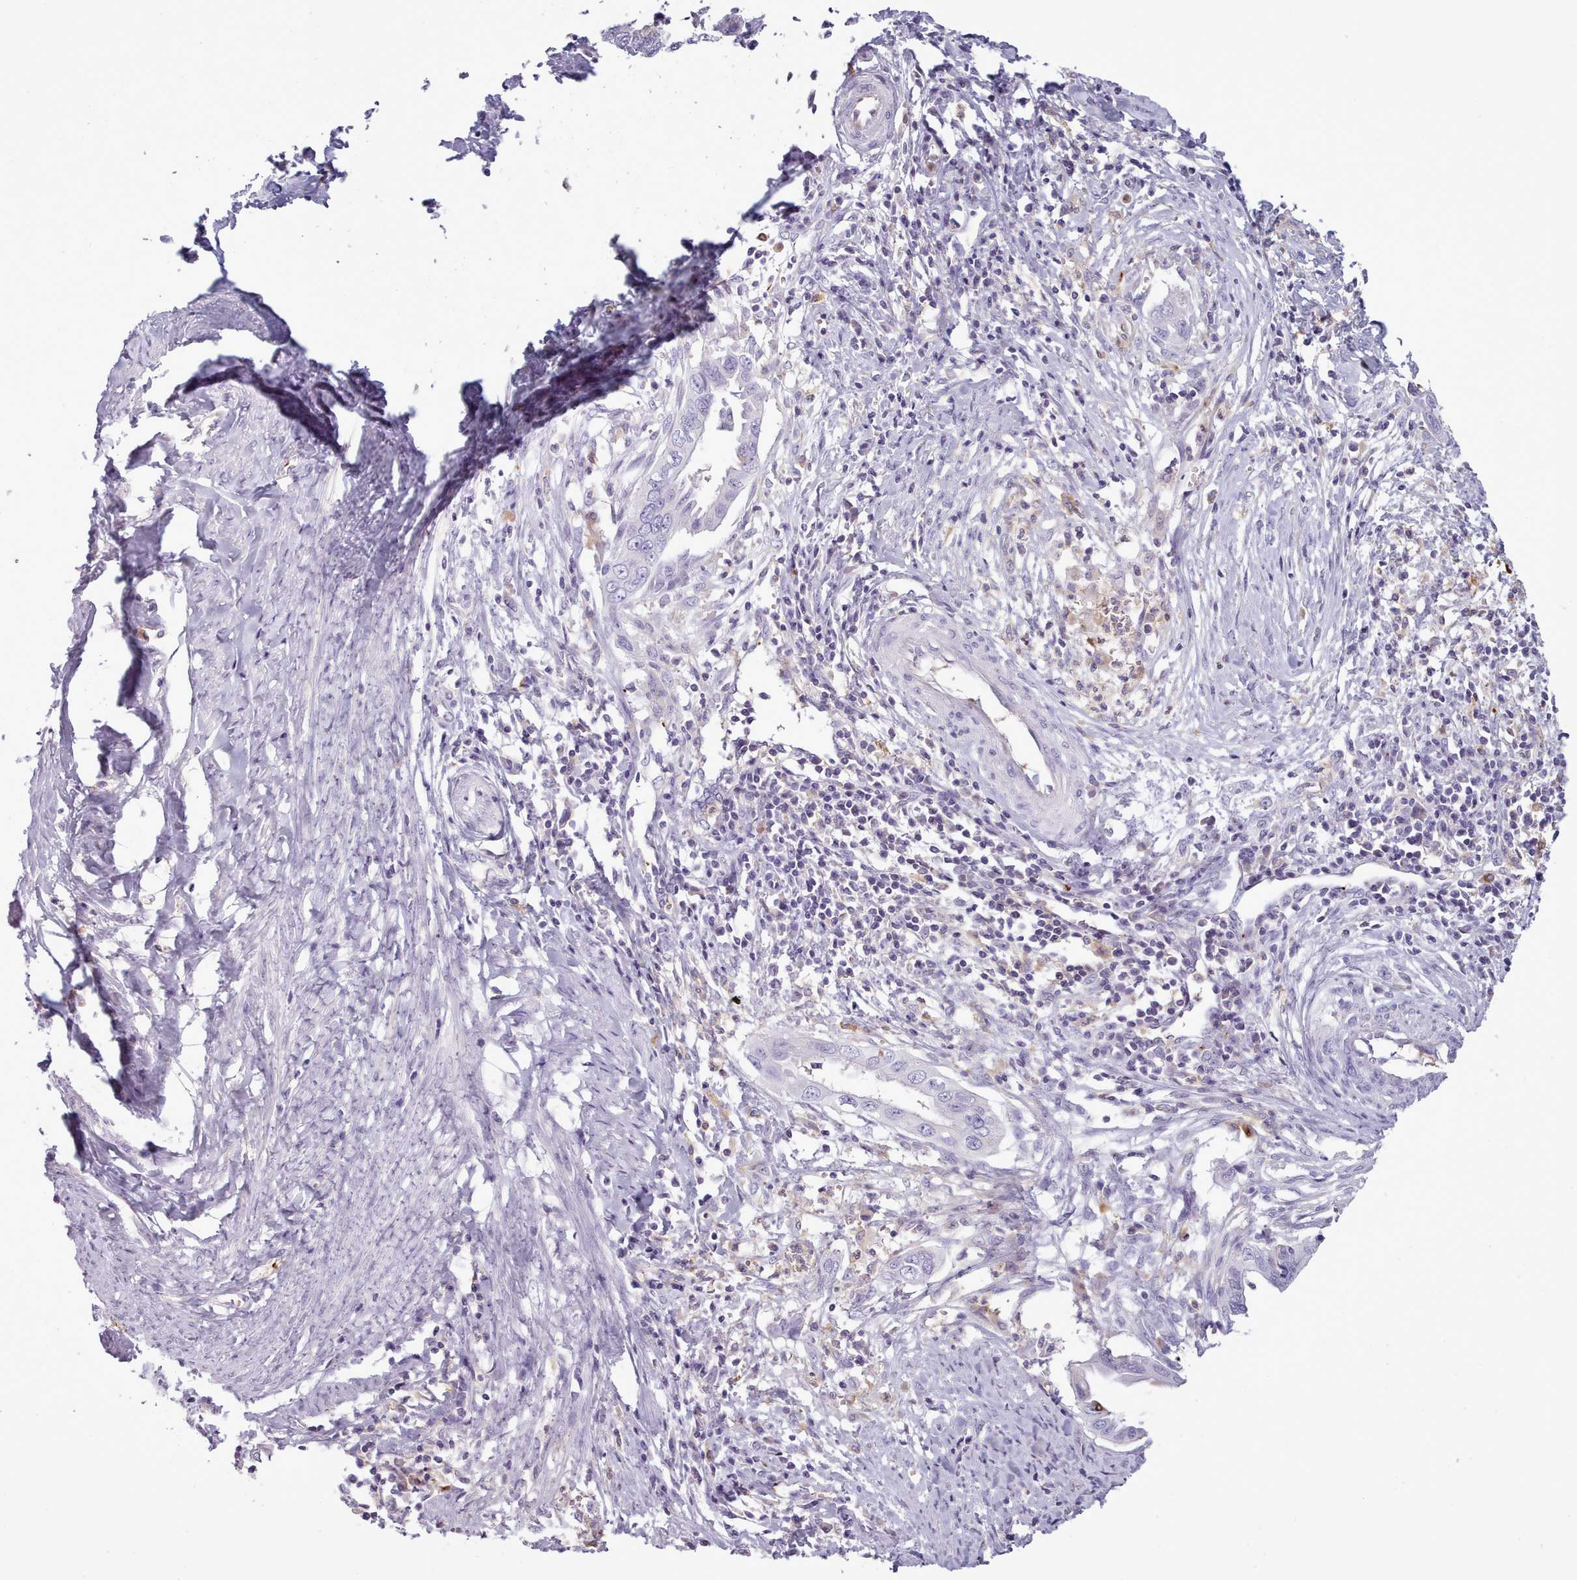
{"staining": {"intensity": "negative", "quantity": "none", "location": "none"}, "tissue": "cervical cancer", "cell_type": "Tumor cells", "image_type": "cancer", "snomed": [{"axis": "morphology", "description": "Adenocarcinoma, NOS"}, {"axis": "topography", "description": "Cervix"}], "caption": "IHC of human cervical adenocarcinoma reveals no staining in tumor cells.", "gene": "NDST2", "patient": {"sex": "female", "age": 42}}